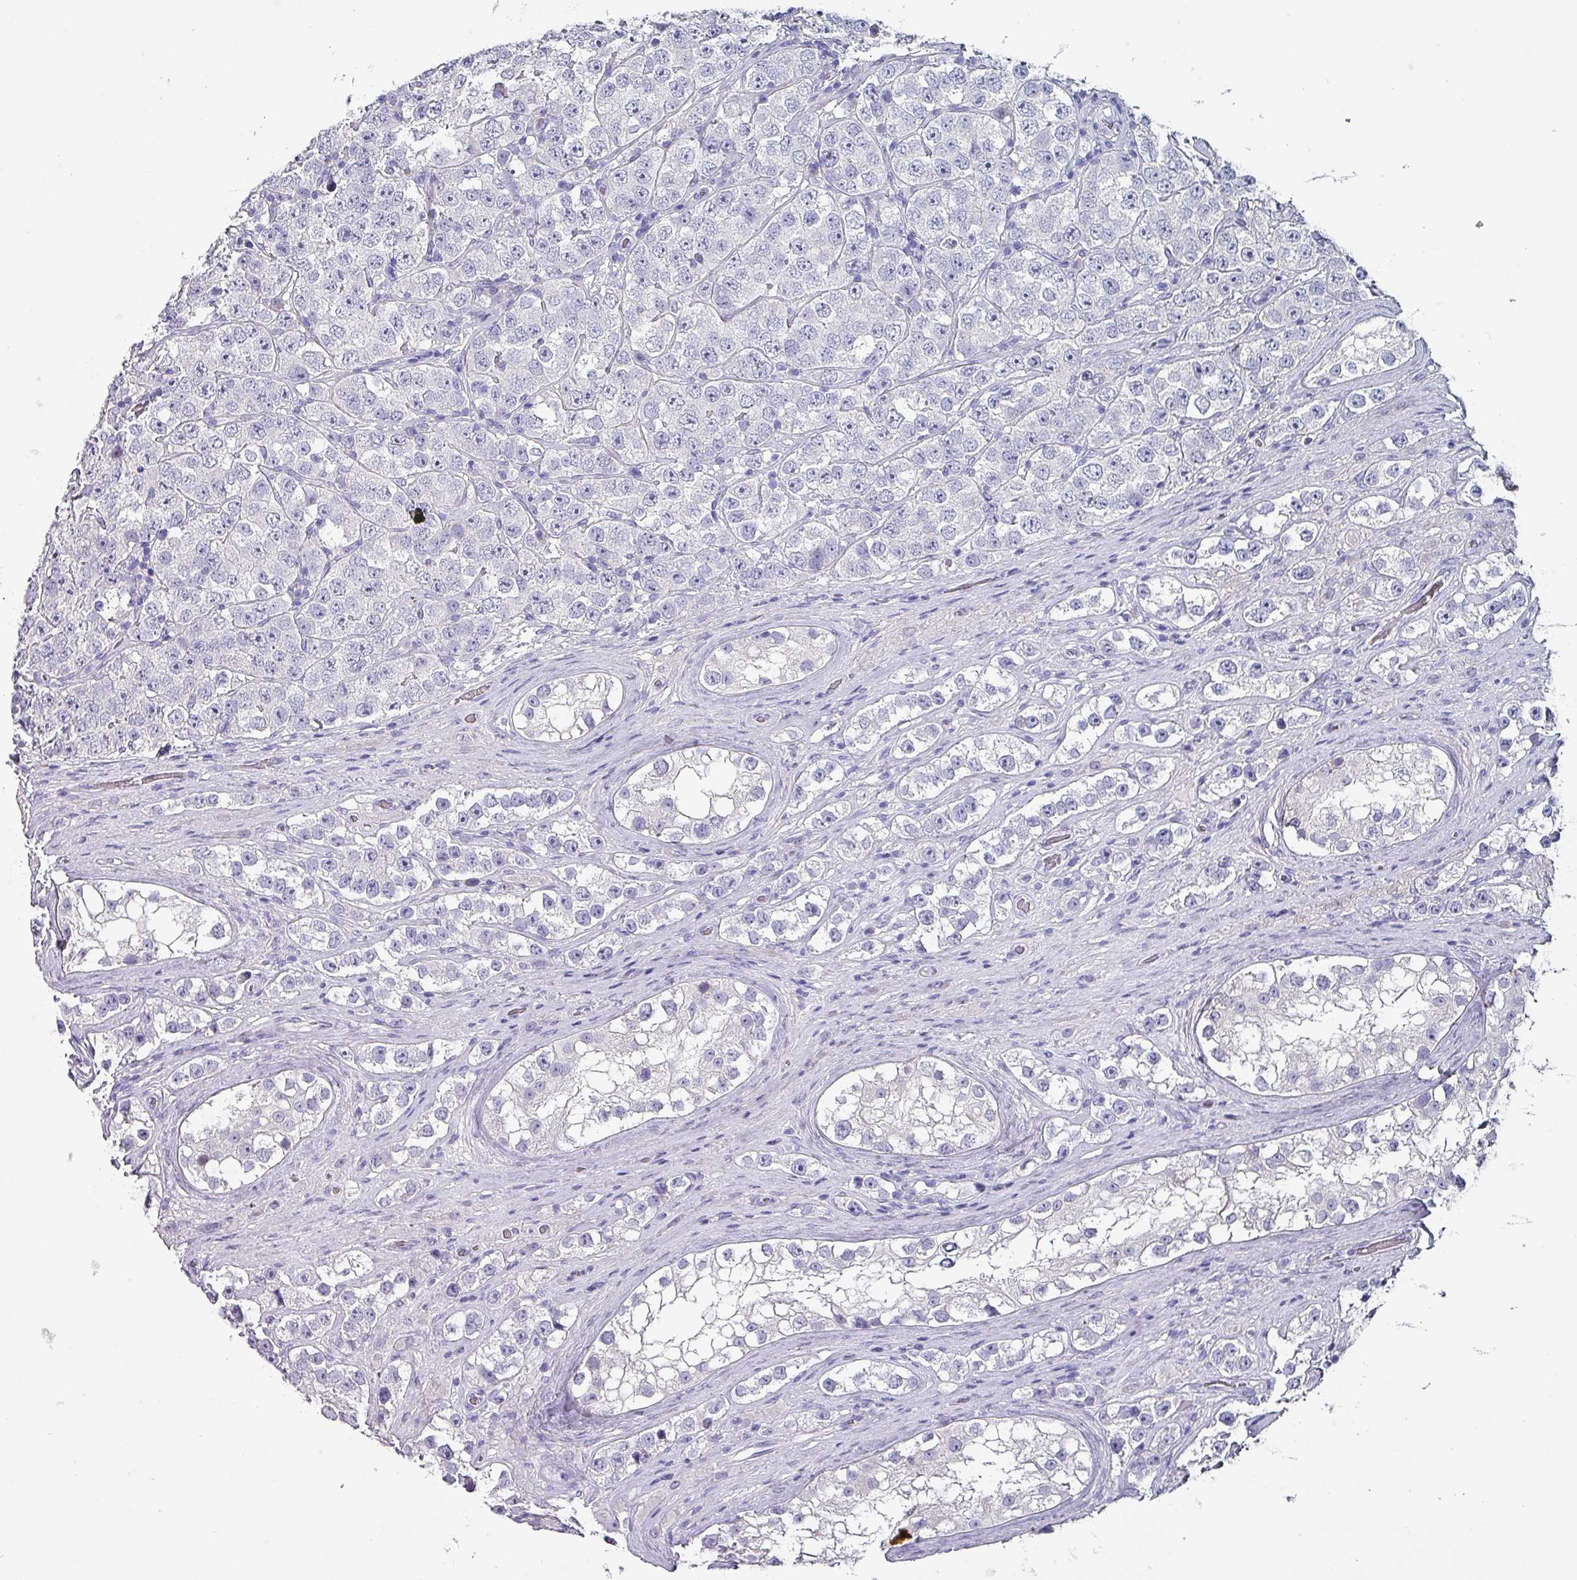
{"staining": {"intensity": "negative", "quantity": "none", "location": "none"}, "tissue": "testis cancer", "cell_type": "Tumor cells", "image_type": "cancer", "snomed": [{"axis": "morphology", "description": "Seminoma, NOS"}, {"axis": "topography", "description": "Testis"}], "caption": "This is an IHC image of human testis cancer (seminoma). There is no positivity in tumor cells.", "gene": "INS-IGF2", "patient": {"sex": "male", "age": 28}}